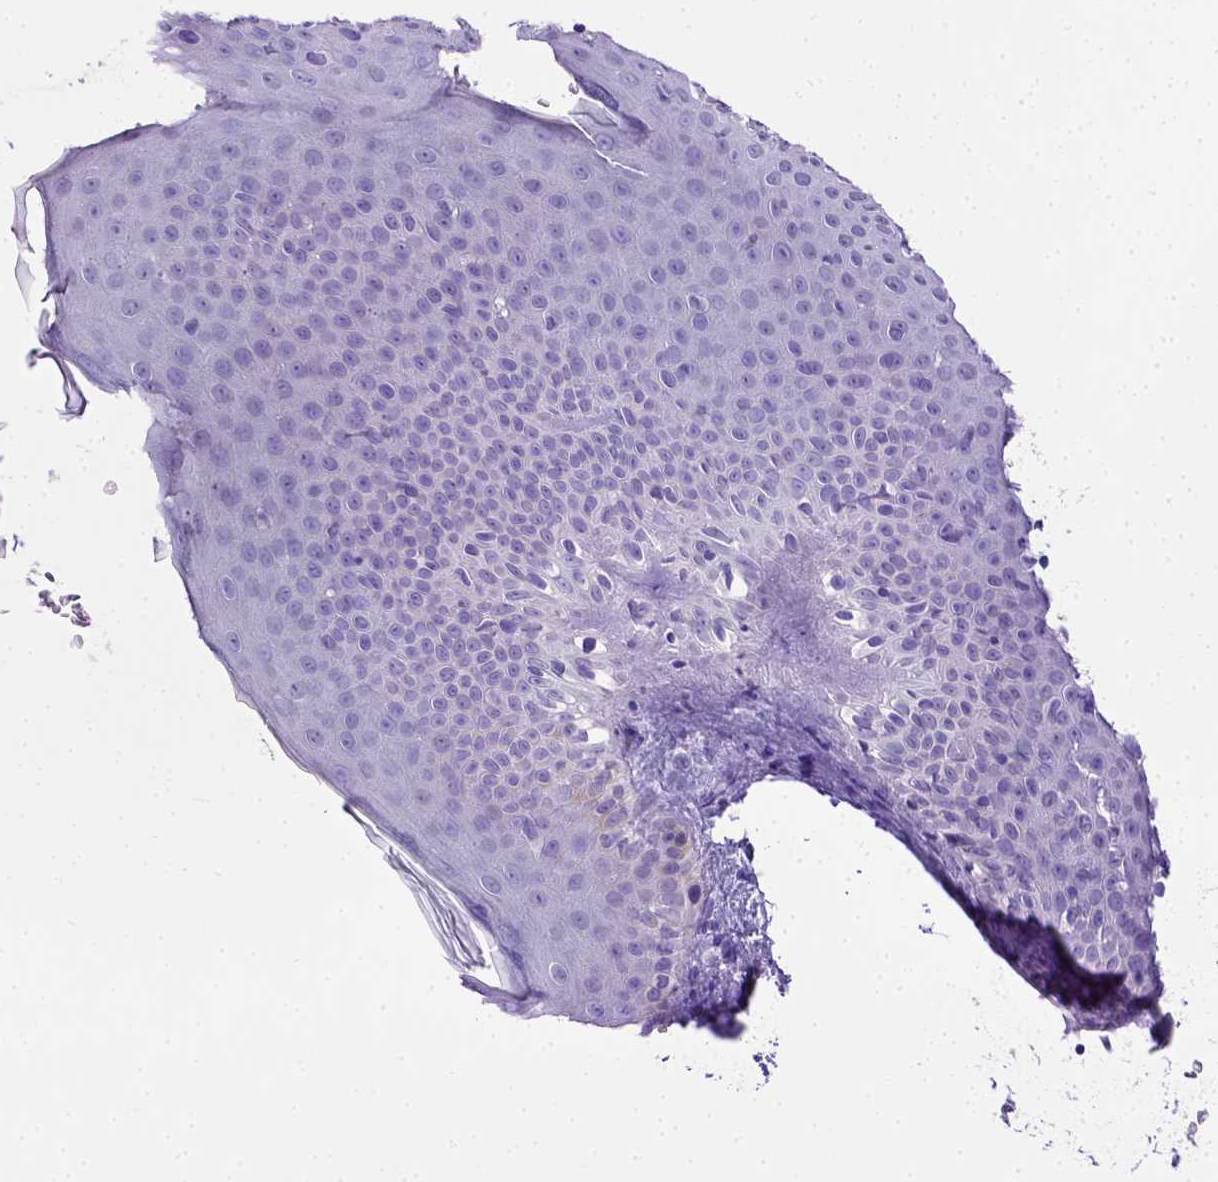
{"staining": {"intensity": "negative", "quantity": "none", "location": "none"}, "tissue": "skin cancer", "cell_type": "Tumor cells", "image_type": "cancer", "snomed": [{"axis": "morphology", "description": "Basal cell carcinoma"}, {"axis": "topography", "description": "Skin"}], "caption": "An immunohistochemistry photomicrograph of skin cancer is shown. There is no staining in tumor cells of skin cancer. (Stains: DAB (3,3'-diaminobenzidine) immunohistochemistry with hematoxylin counter stain, Microscopy: brightfield microscopy at high magnification).", "gene": "B3GAT1", "patient": {"sex": "female", "age": 82}}